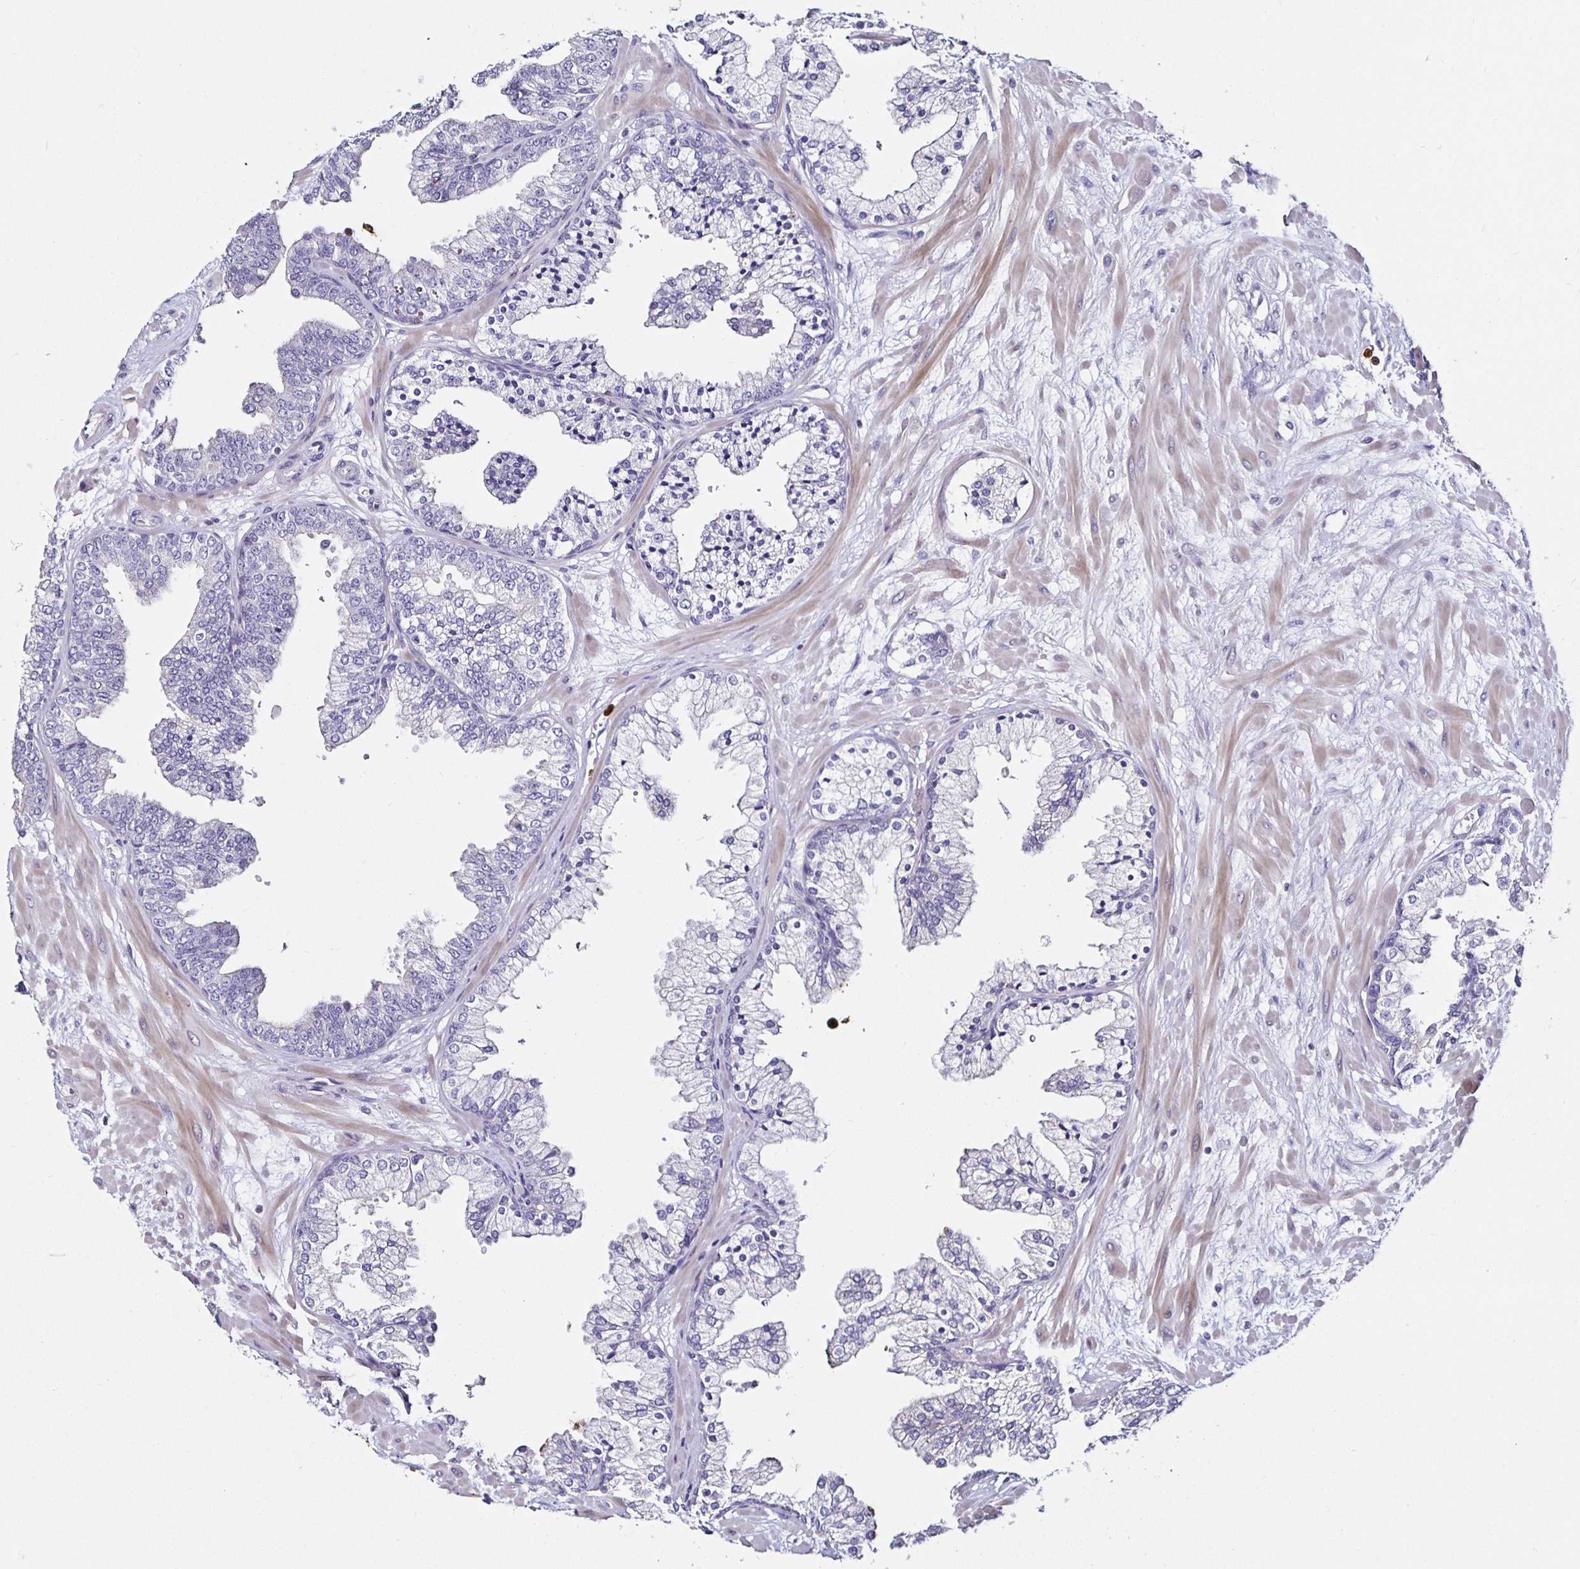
{"staining": {"intensity": "negative", "quantity": "none", "location": "none"}, "tissue": "prostate", "cell_type": "Glandular cells", "image_type": "normal", "snomed": [{"axis": "morphology", "description": "Normal tissue, NOS"}, {"axis": "topography", "description": "Prostate"}, {"axis": "topography", "description": "Peripheral nerve tissue"}], "caption": "Glandular cells show no significant protein staining in unremarkable prostate. (DAB immunohistochemistry visualized using brightfield microscopy, high magnification).", "gene": "TLR4", "patient": {"sex": "male", "age": 61}}